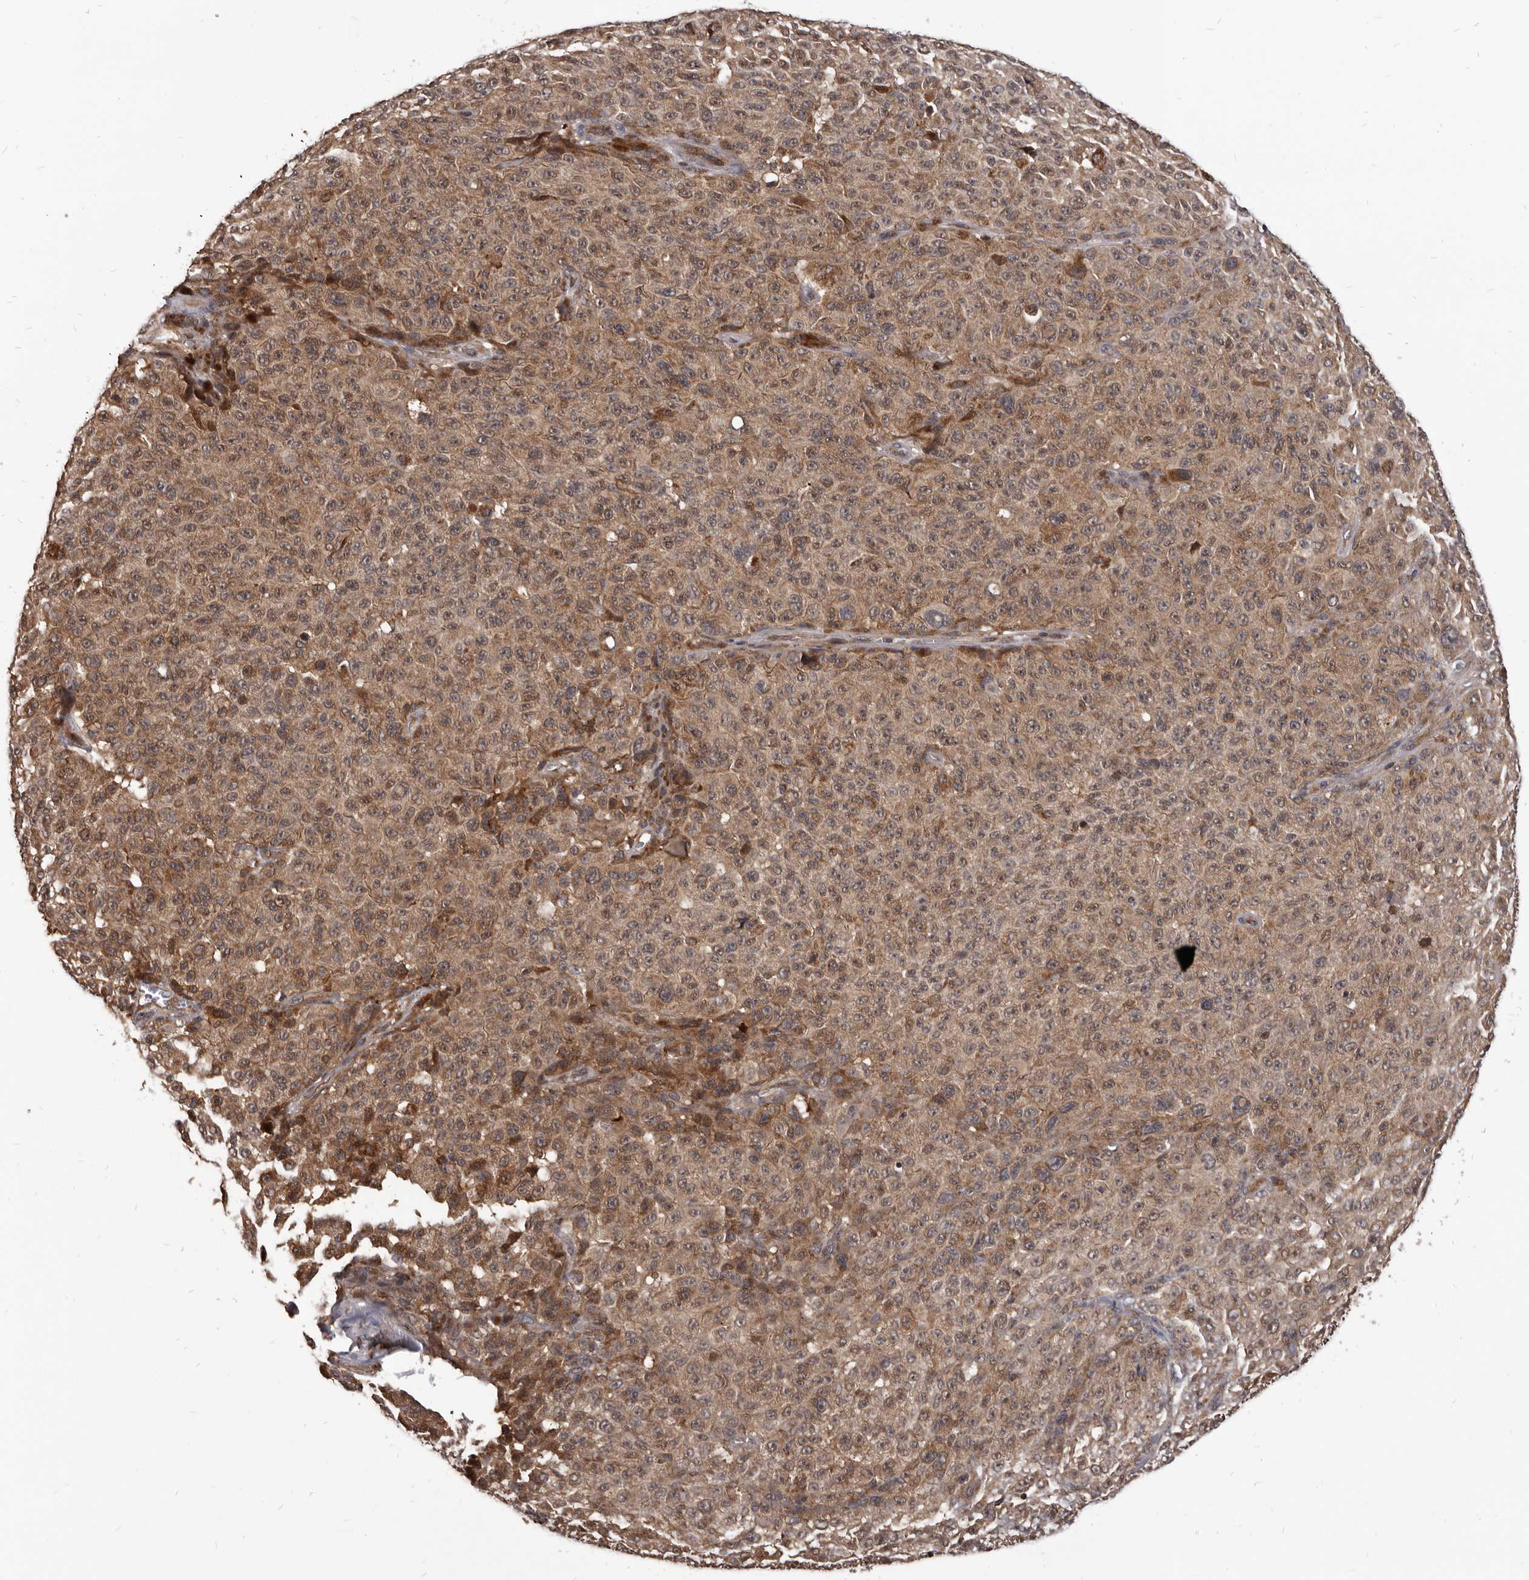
{"staining": {"intensity": "moderate", "quantity": ">75%", "location": "cytoplasmic/membranous"}, "tissue": "melanoma", "cell_type": "Tumor cells", "image_type": "cancer", "snomed": [{"axis": "morphology", "description": "Malignant melanoma, NOS"}, {"axis": "topography", "description": "Skin"}], "caption": "IHC (DAB (3,3'-diaminobenzidine)) staining of human melanoma reveals moderate cytoplasmic/membranous protein positivity in about >75% of tumor cells. The staining is performed using DAB (3,3'-diaminobenzidine) brown chromogen to label protein expression. The nuclei are counter-stained blue using hematoxylin.", "gene": "MAP3K14", "patient": {"sex": "female", "age": 82}}